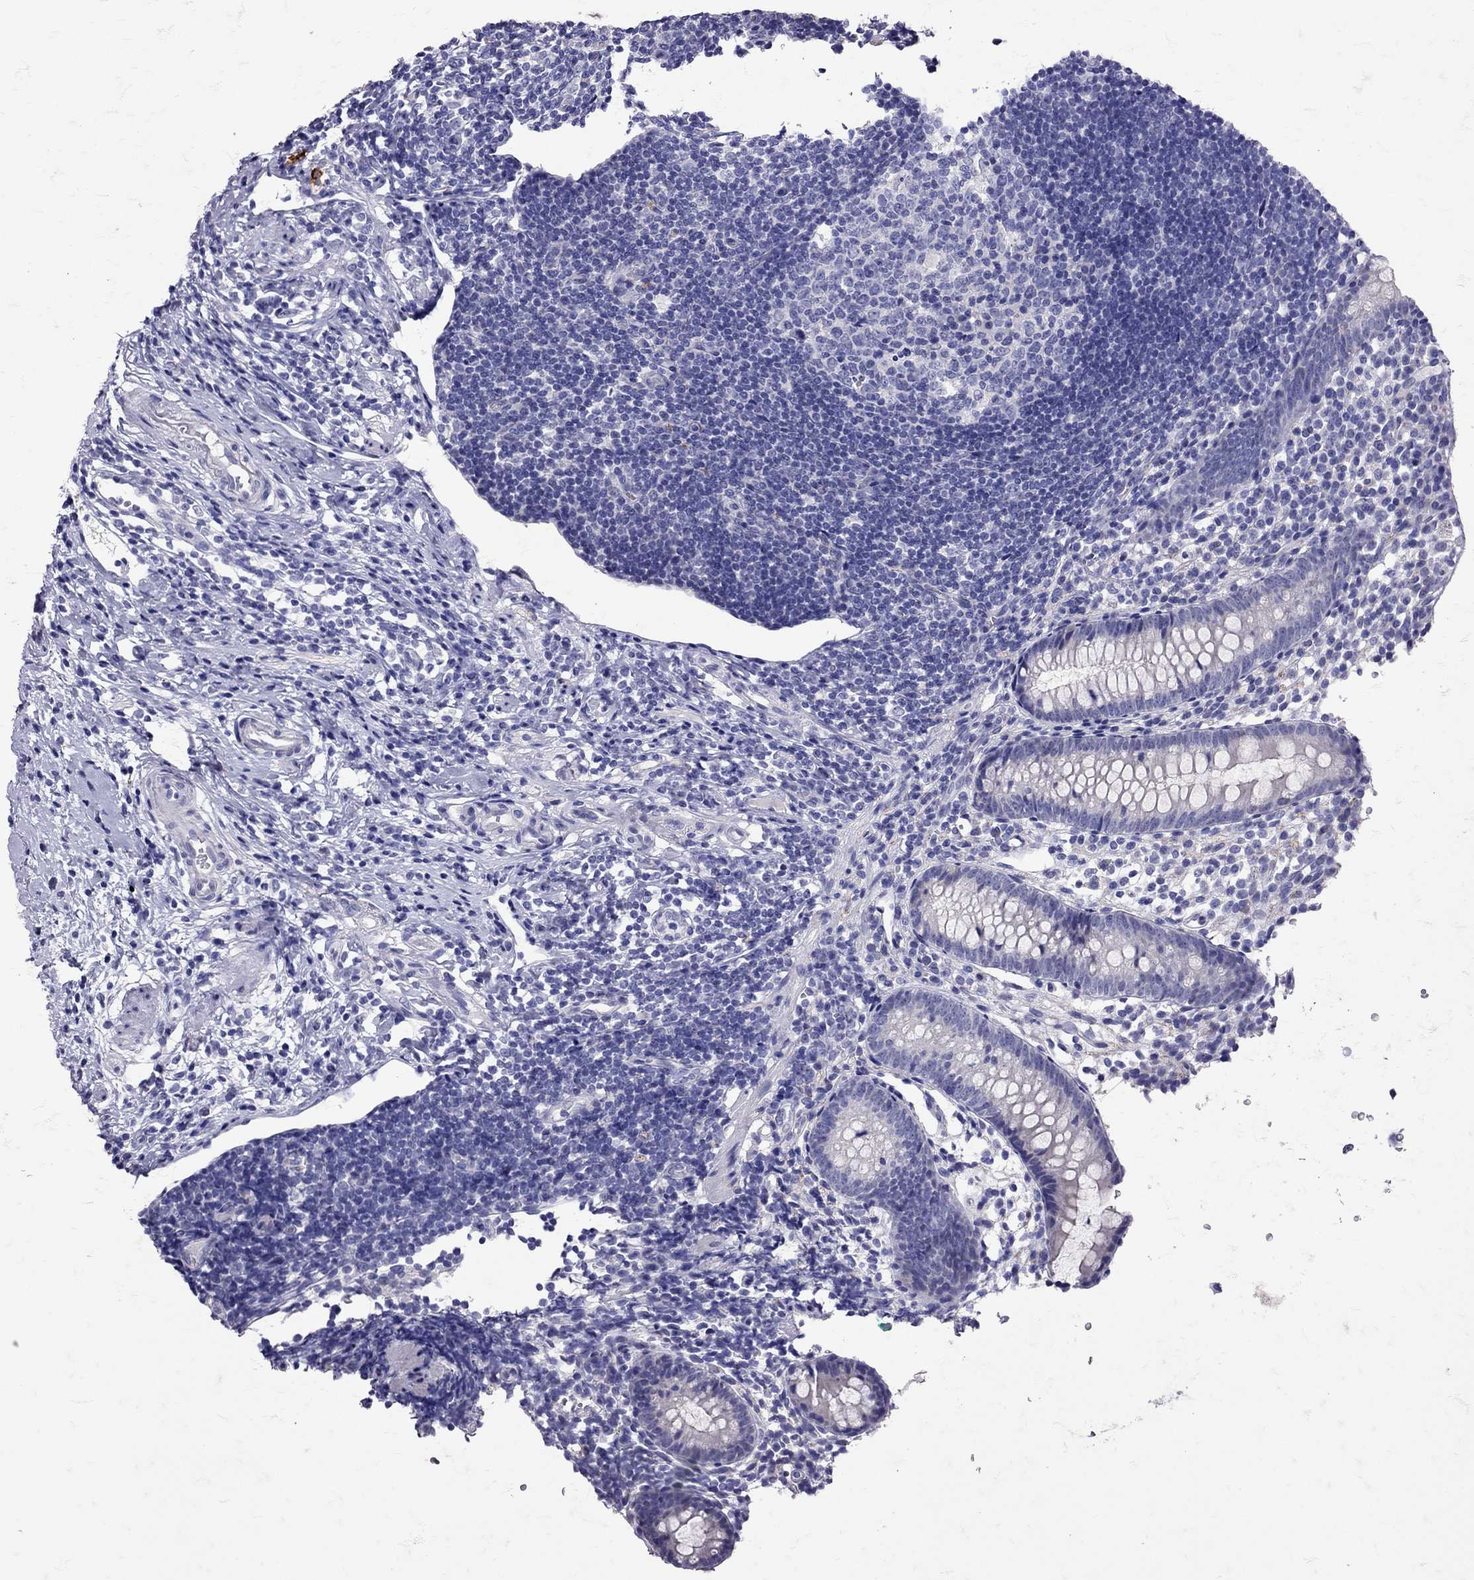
{"staining": {"intensity": "strong", "quantity": "<25%", "location": "cytoplasmic/membranous"}, "tissue": "appendix", "cell_type": "Glandular cells", "image_type": "normal", "snomed": [{"axis": "morphology", "description": "Normal tissue, NOS"}, {"axis": "topography", "description": "Appendix"}], "caption": "Glandular cells display medium levels of strong cytoplasmic/membranous expression in approximately <25% of cells in benign appendix.", "gene": "SST", "patient": {"sex": "female", "age": 40}}